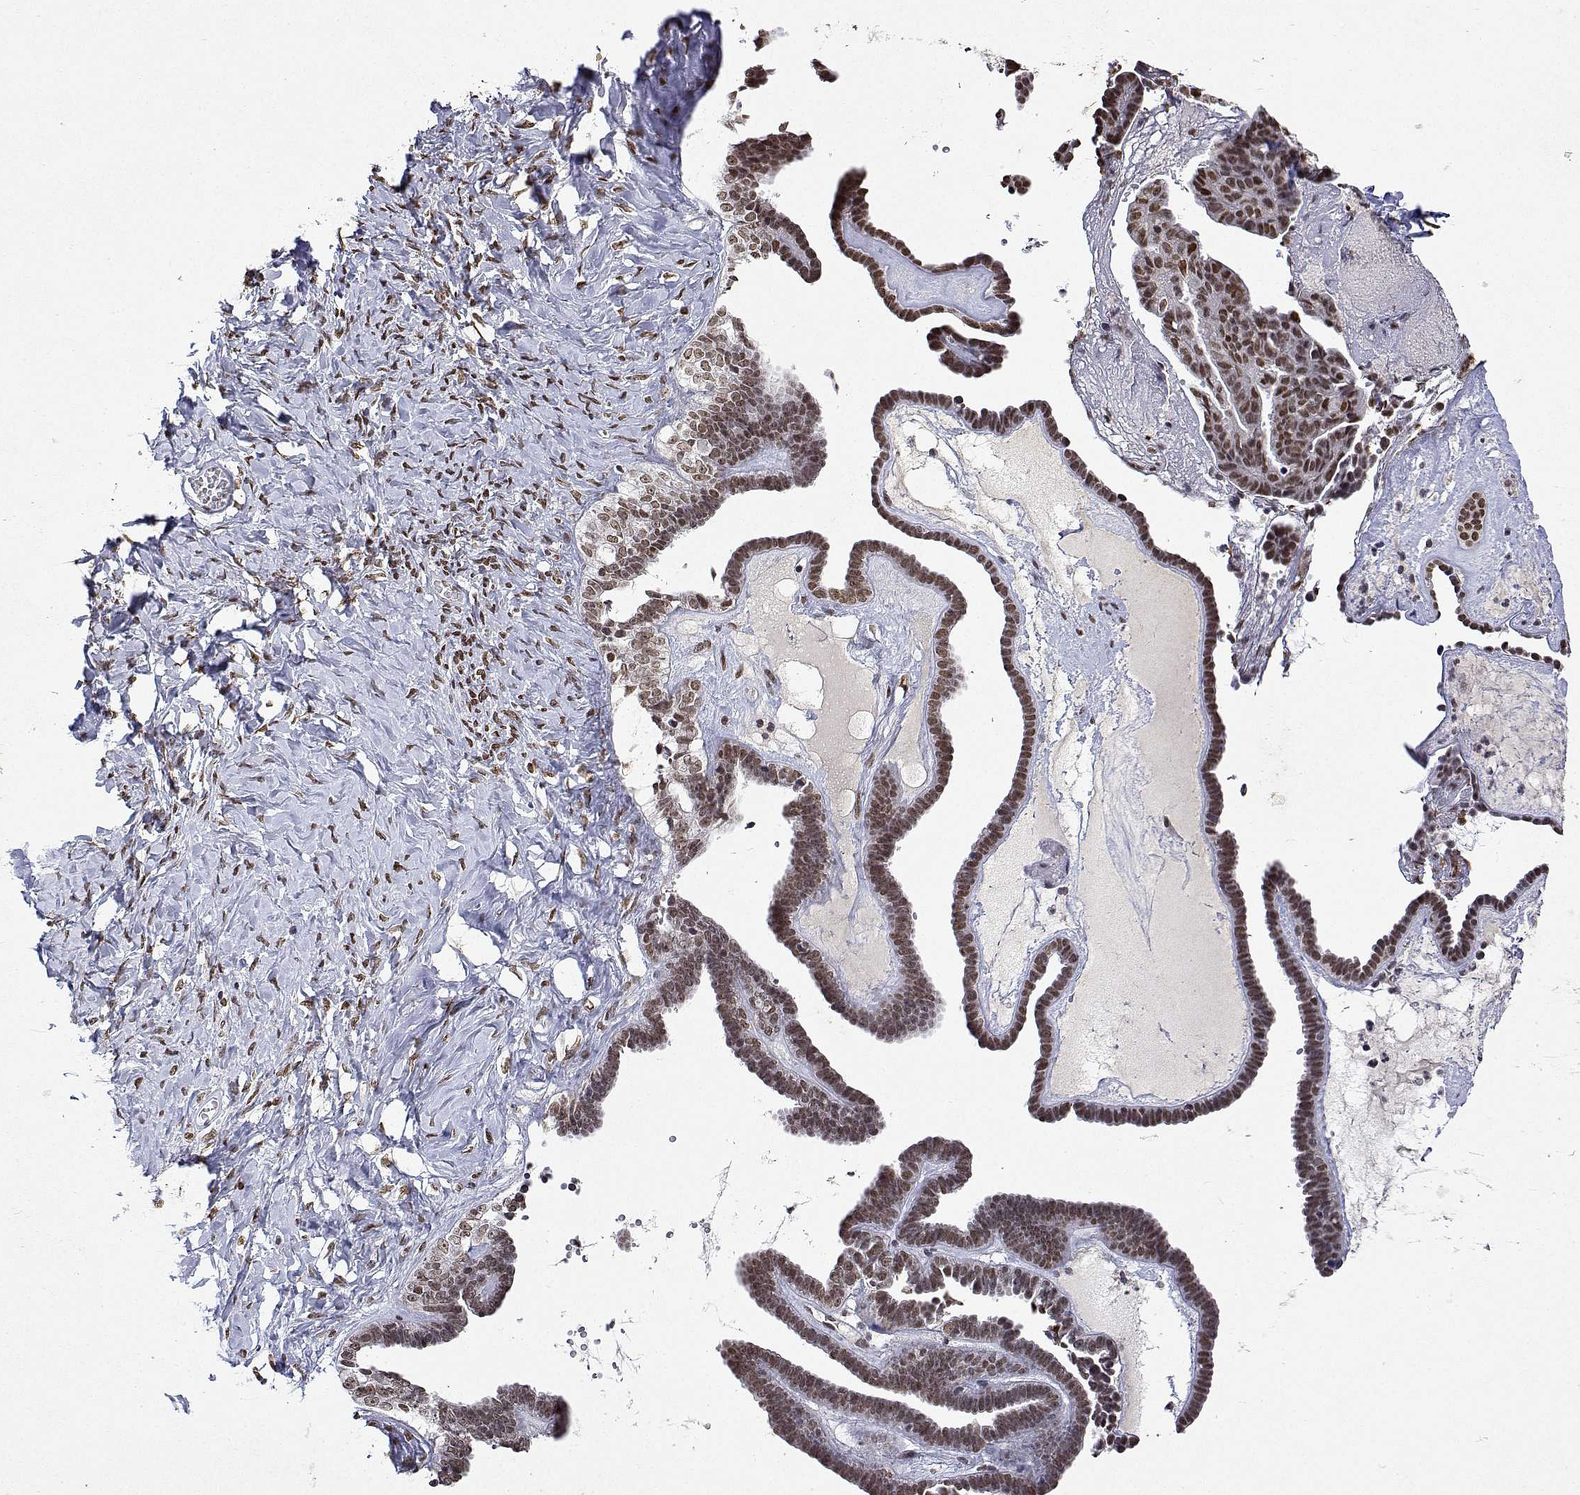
{"staining": {"intensity": "moderate", "quantity": ">75%", "location": "nuclear"}, "tissue": "ovarian cancer", "cell_type": "Tumor cells", "image_type": "cancer", "snomed": [{"axis": "morphology", "description": "Cystadenocarcinoma, serous, NOS"}, {"axis": "topography", "description": "Ovary"}], "caption": "Serous cystadenocarcinoma (ovarian) stained for a protein displays moderate nuclear positivity in tumor cells.", "gene": "XPC", "patient": {"sex": "female", "age": 71}}